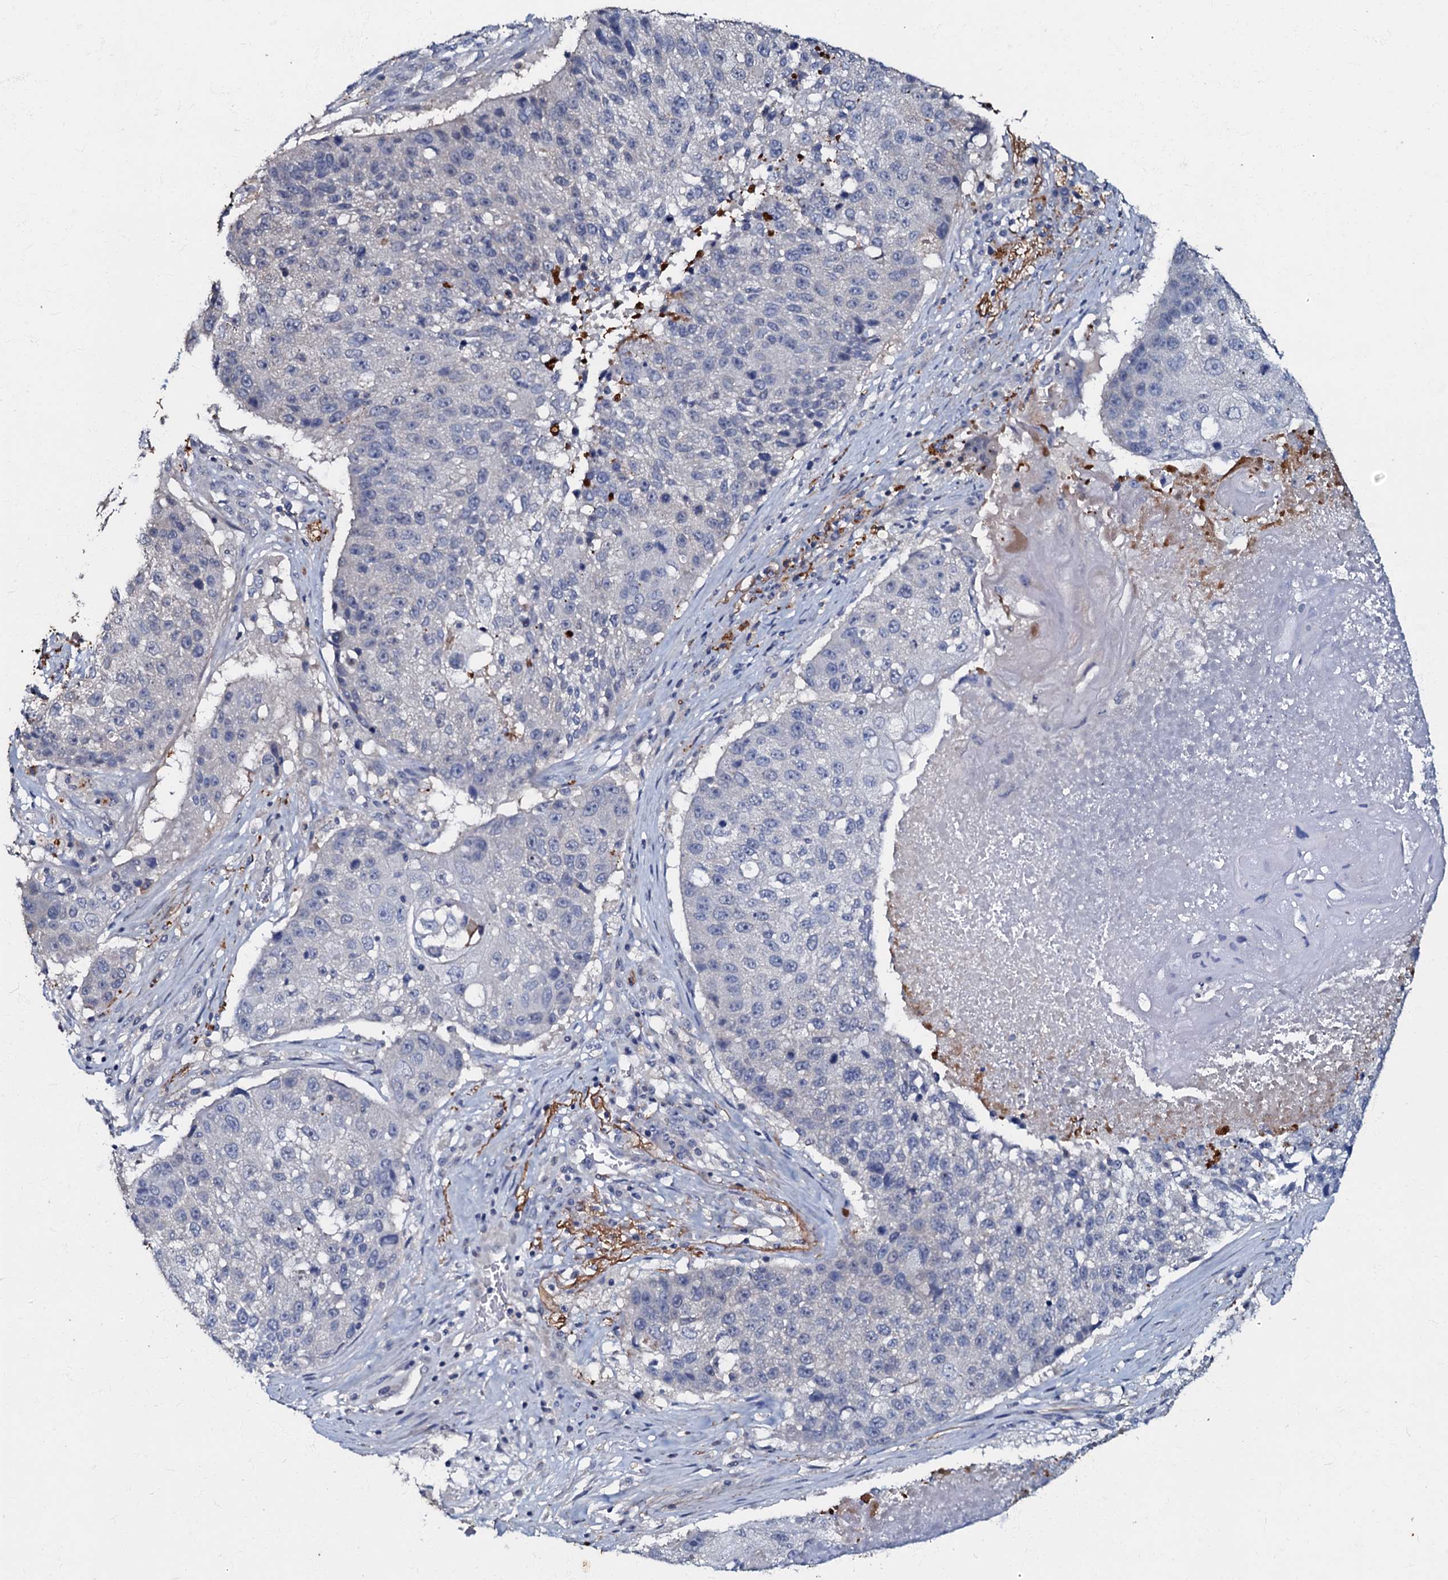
{"staining": {"intensity": "negative", "quantity": "none", "location": "none"}, "tissue": "lung cancer", "cell_type": "Tumor cells", "image_type": "cancer", "snomed": [{"axis": "morphology", "description": "Squamous cell carcinoma, NOS"}, {"axis": "topography", "description": "Lung"}], "caption": "This is an immunohistochemistry image of human lung squamous cell carcinoma. There is no staining in tumor cells.", "gene": "MANSC4", "patient": {"sex": "male", "age": 61}}